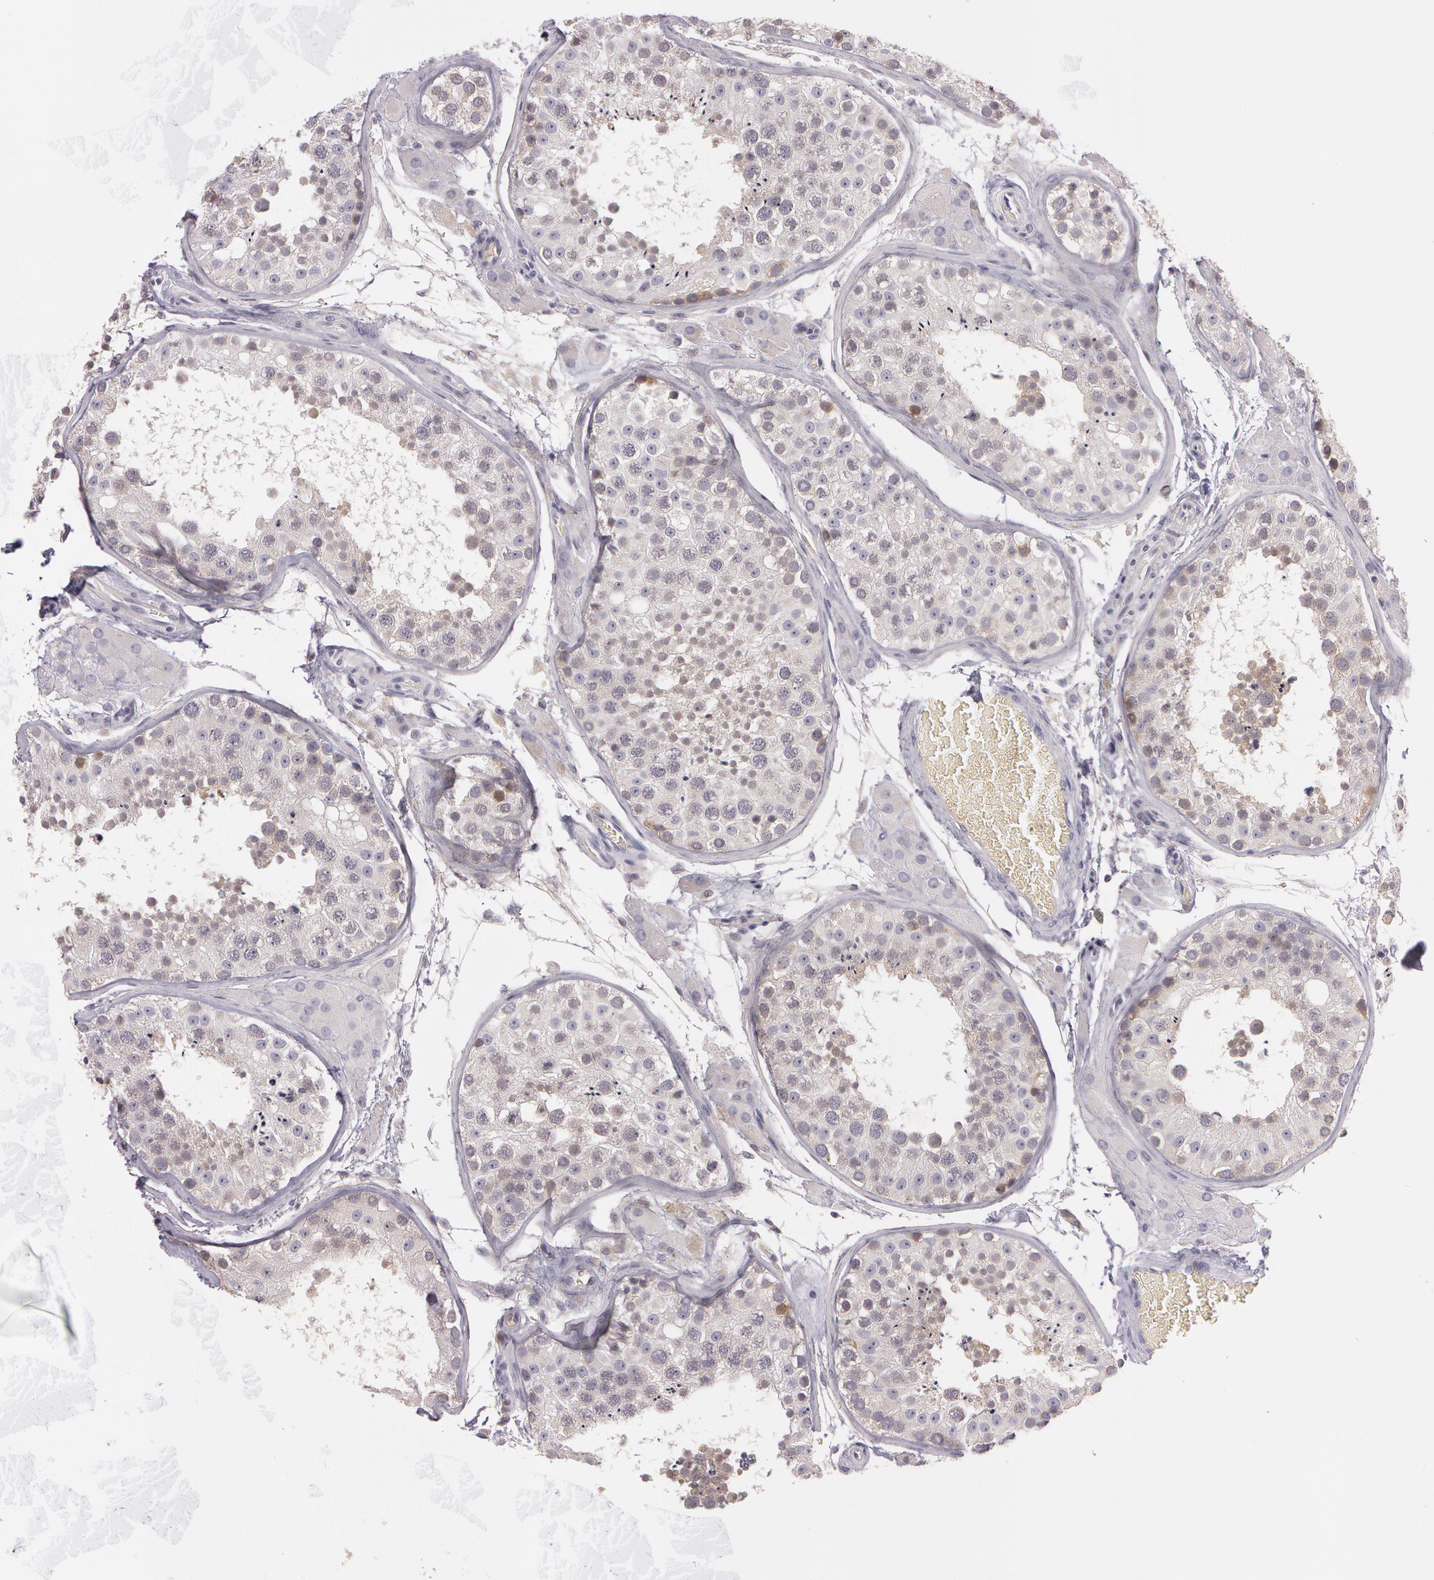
{"staining": {"intensity": "weak", "quantity": "25%-75%", "location": "cytoplasmic/membranous"}, "tissue": "testis", "cell_type": "Cells in seminiferous ducts", "image_type": "normal", "snomed": [{"axis": "morphology", "description": "Normal tissue, NOS"}, {"axis": "topography", "description": "Testis"}], "caption": "An IHC micrograph of unremarkable tissue is shown. Protein staining in brown highlights weak cytoplasmic/membranous positivity in testis within cells in seminiferous ducts. The staining was performed using DAB, with brown indicating positive protein expression. Nuclei are stained blue with hematoxylin.", "gene": "MXRA5", "patient": {"sex": "male", "age": 26}}